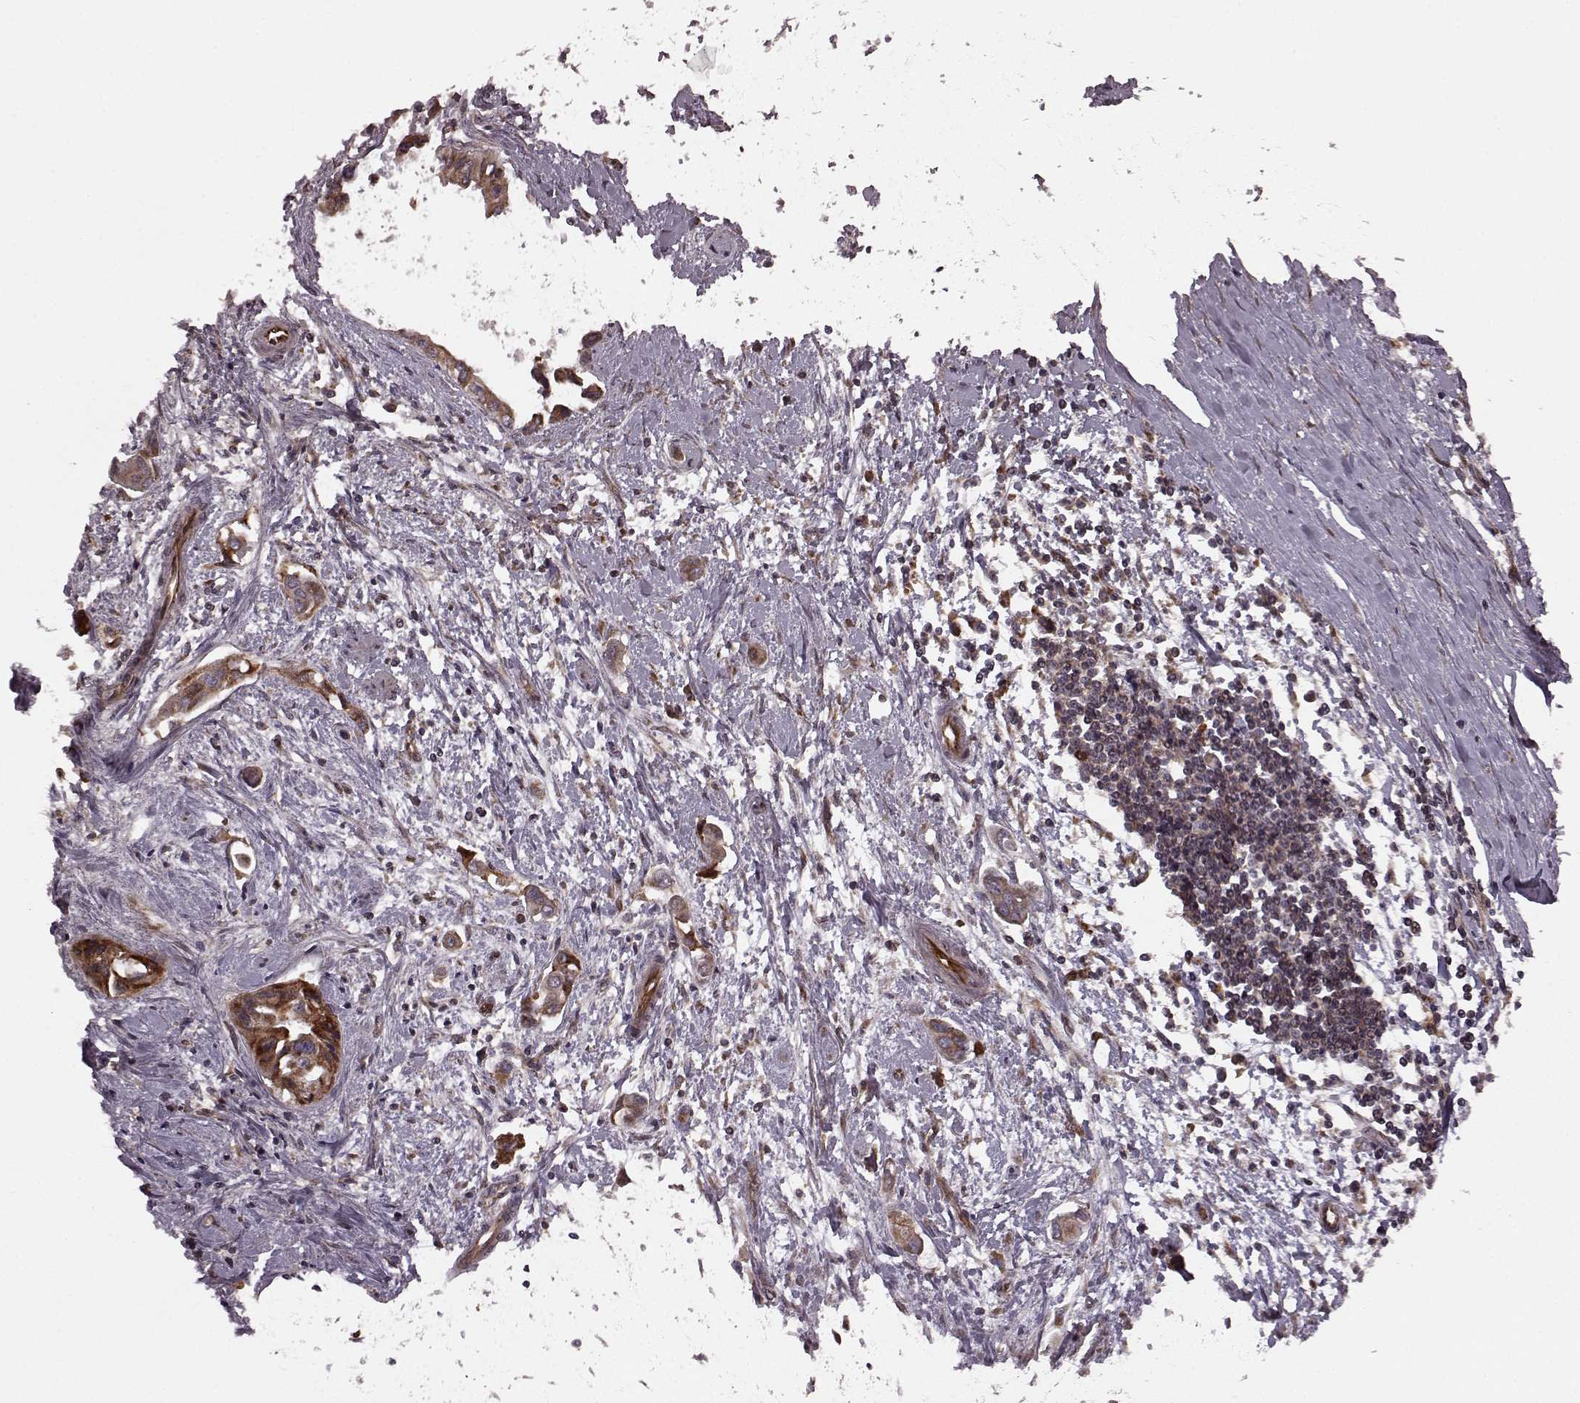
{"staining": {"intensity": "strong", "quantity": ">75%", "location": "cytoplasmic/membranous"}, "tissue": "pancreatic cancer", "cell_type": "Tumor cells", "image_type": "cancer", "snomed": [{"axis": "morphology", "description": "Adenocarcinoma, NOS"}, {"axis": "topography", "description": "Pancreas"}], "caption": "Strong cytoplasmic/membranous staining is seen in approximately >75% of tumor cells in pancreatic cancer. (brown staining indicates protein expression, while blue staining denotes nuclei).", "gene": "AGPAT1", "patient": {"sex": "male", "age": 60}}